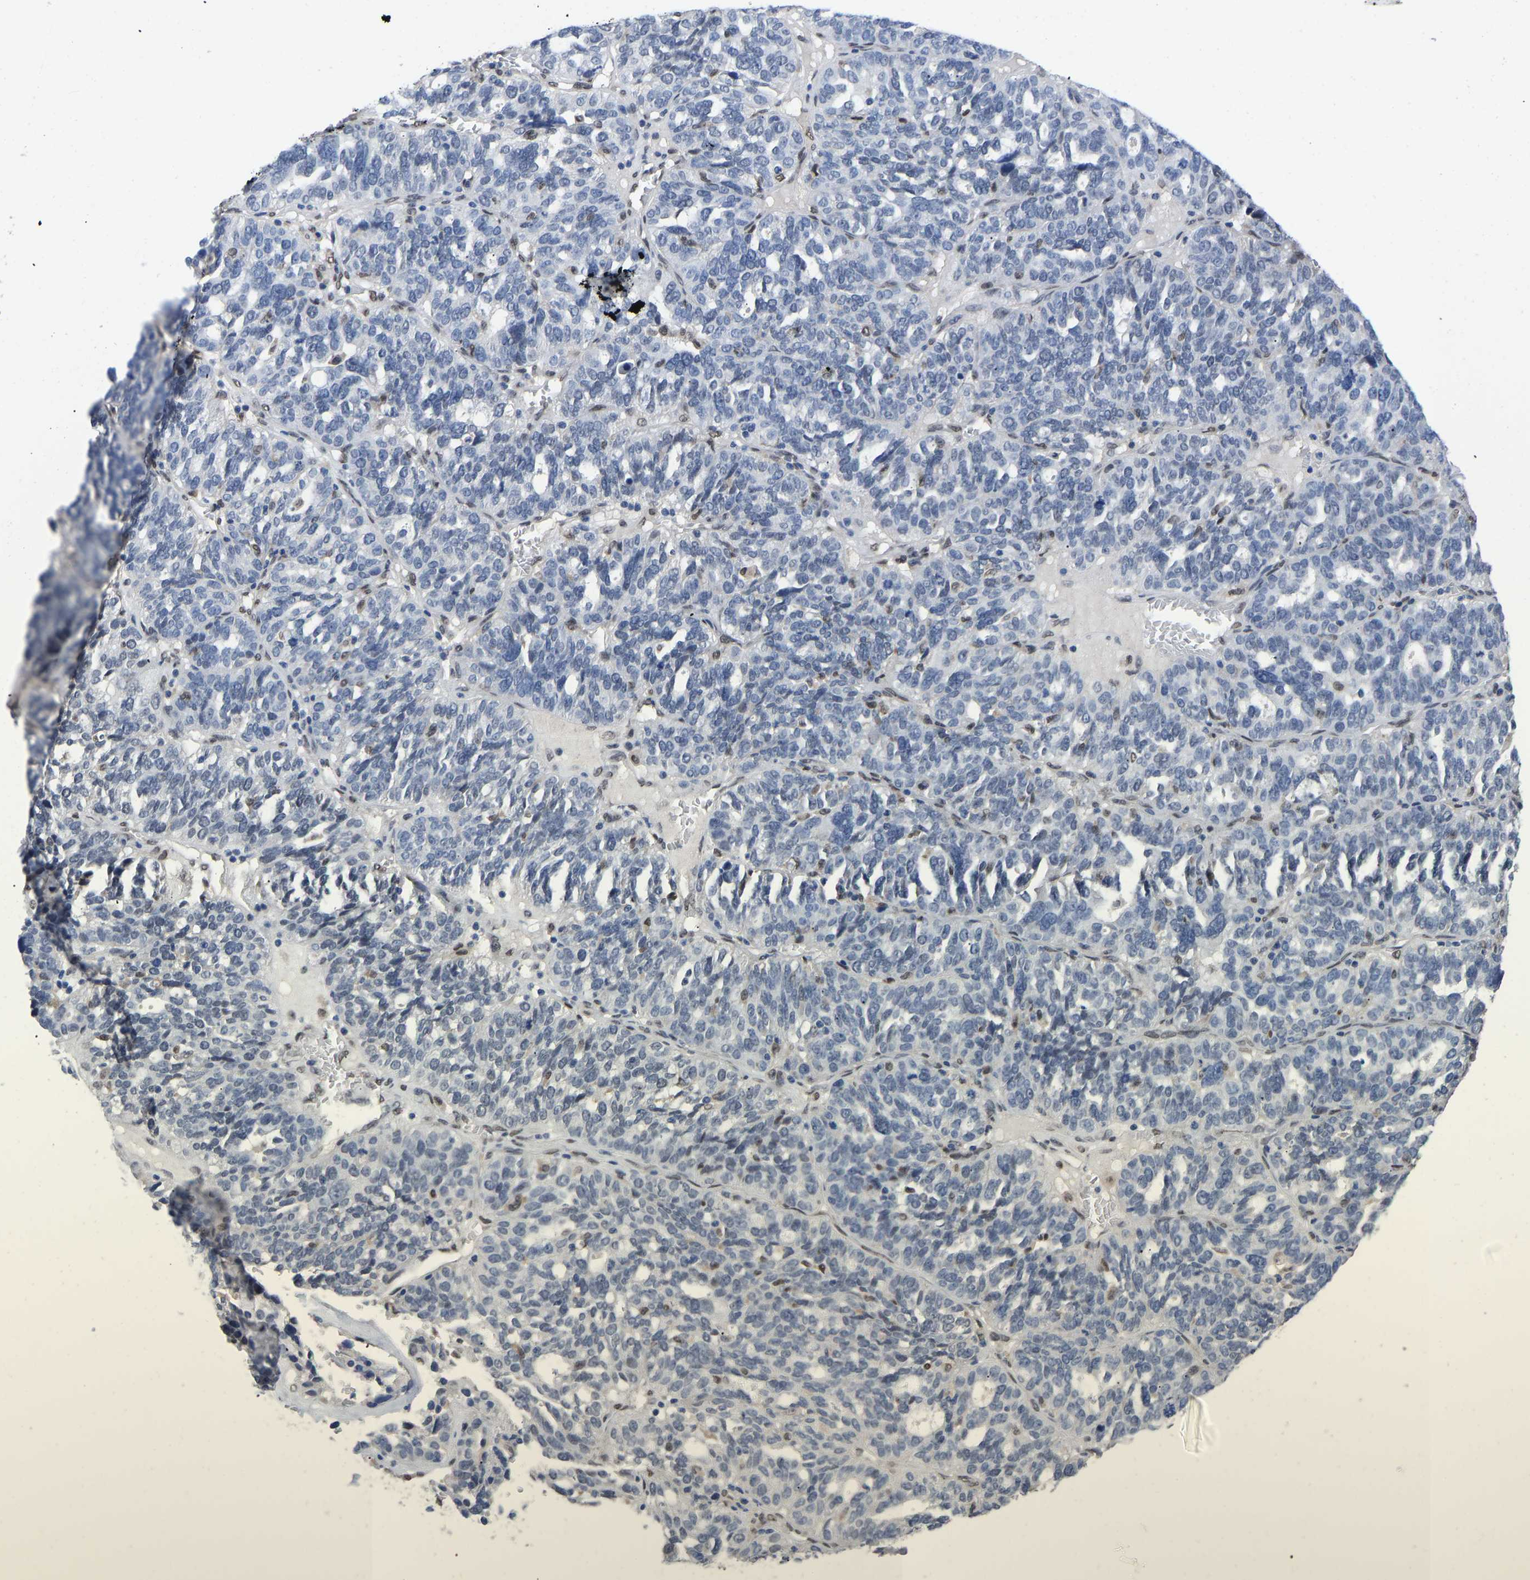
{"staining": {"intensity": "negative", "quantity": "none", "location": "none"}, "tissue": "ovarian cancer", "cell_type": "Tumor cells", "image_type": "cancer", "snomed": [{"axis": "morphology", "description": "Cystadenocarcinoma, serous, NOS"}, {"axis": "topography", "description": "Ovary"}], "caption": "This is an immunohistochemistry (IHC) micrograph of human ovarian cancer. There is no staining in tumor cells.", "gene": "QKI", "patient": {"sex": "female", "age": 59}}